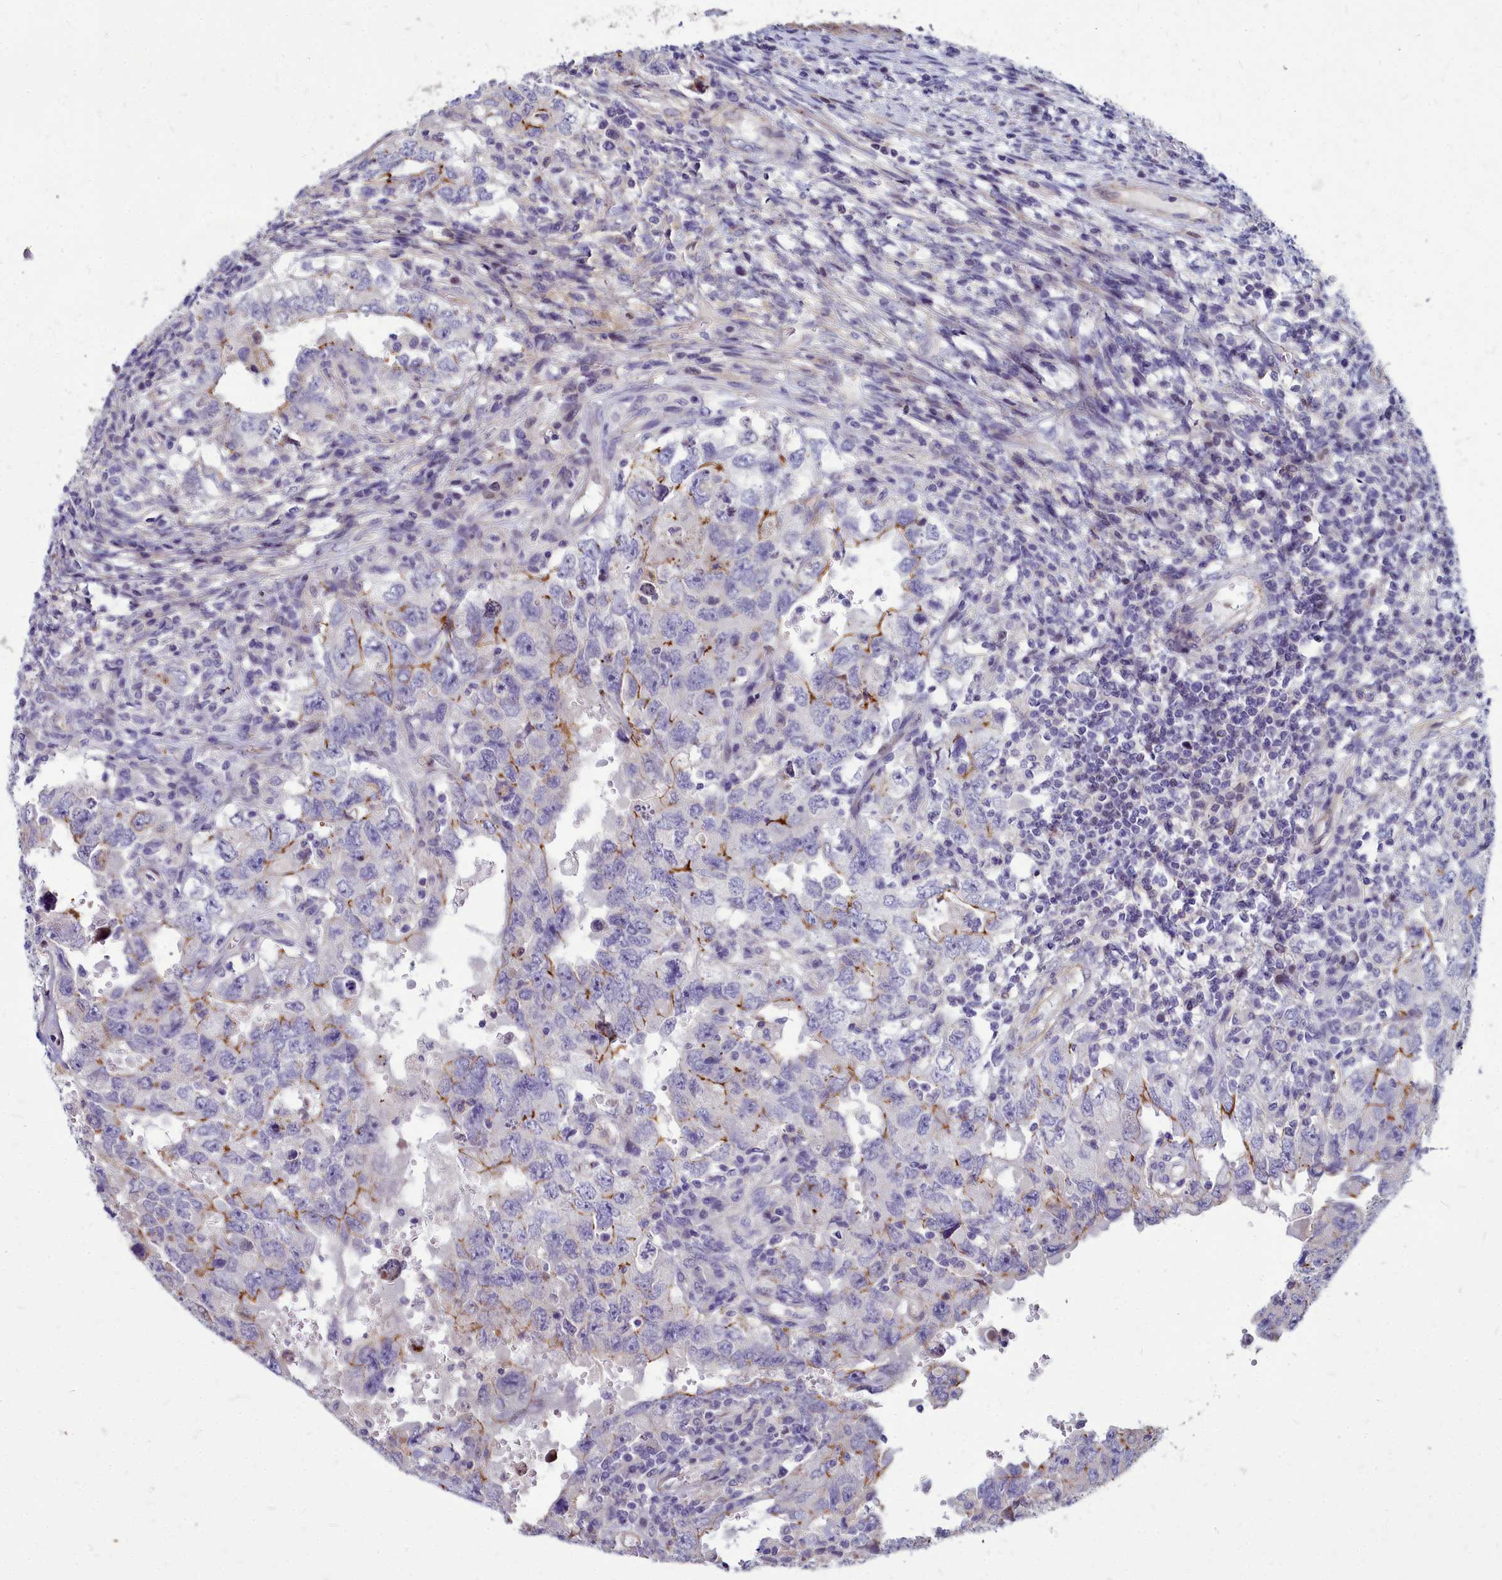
{"staining": {"intensity": "negative", "quantity": "none", "location": "none"}, "tissue": "testis cancer", "cell_type": "Tumor cells", "image_type": "cancer", "snomed": [{"axis": "morphology", "description": "Carcinoma, Embryonal, NOS"}, {"axis": "topography", "description": "Testis"}], "caption": "This is a photomicrograph of immunohistochemistry (IHC) staining of testis cancer (embryonal carcinoma), which shows no staining in tumor cells.", "gene": "TTC5", "patient": {"sex": "male", "age": 26}}